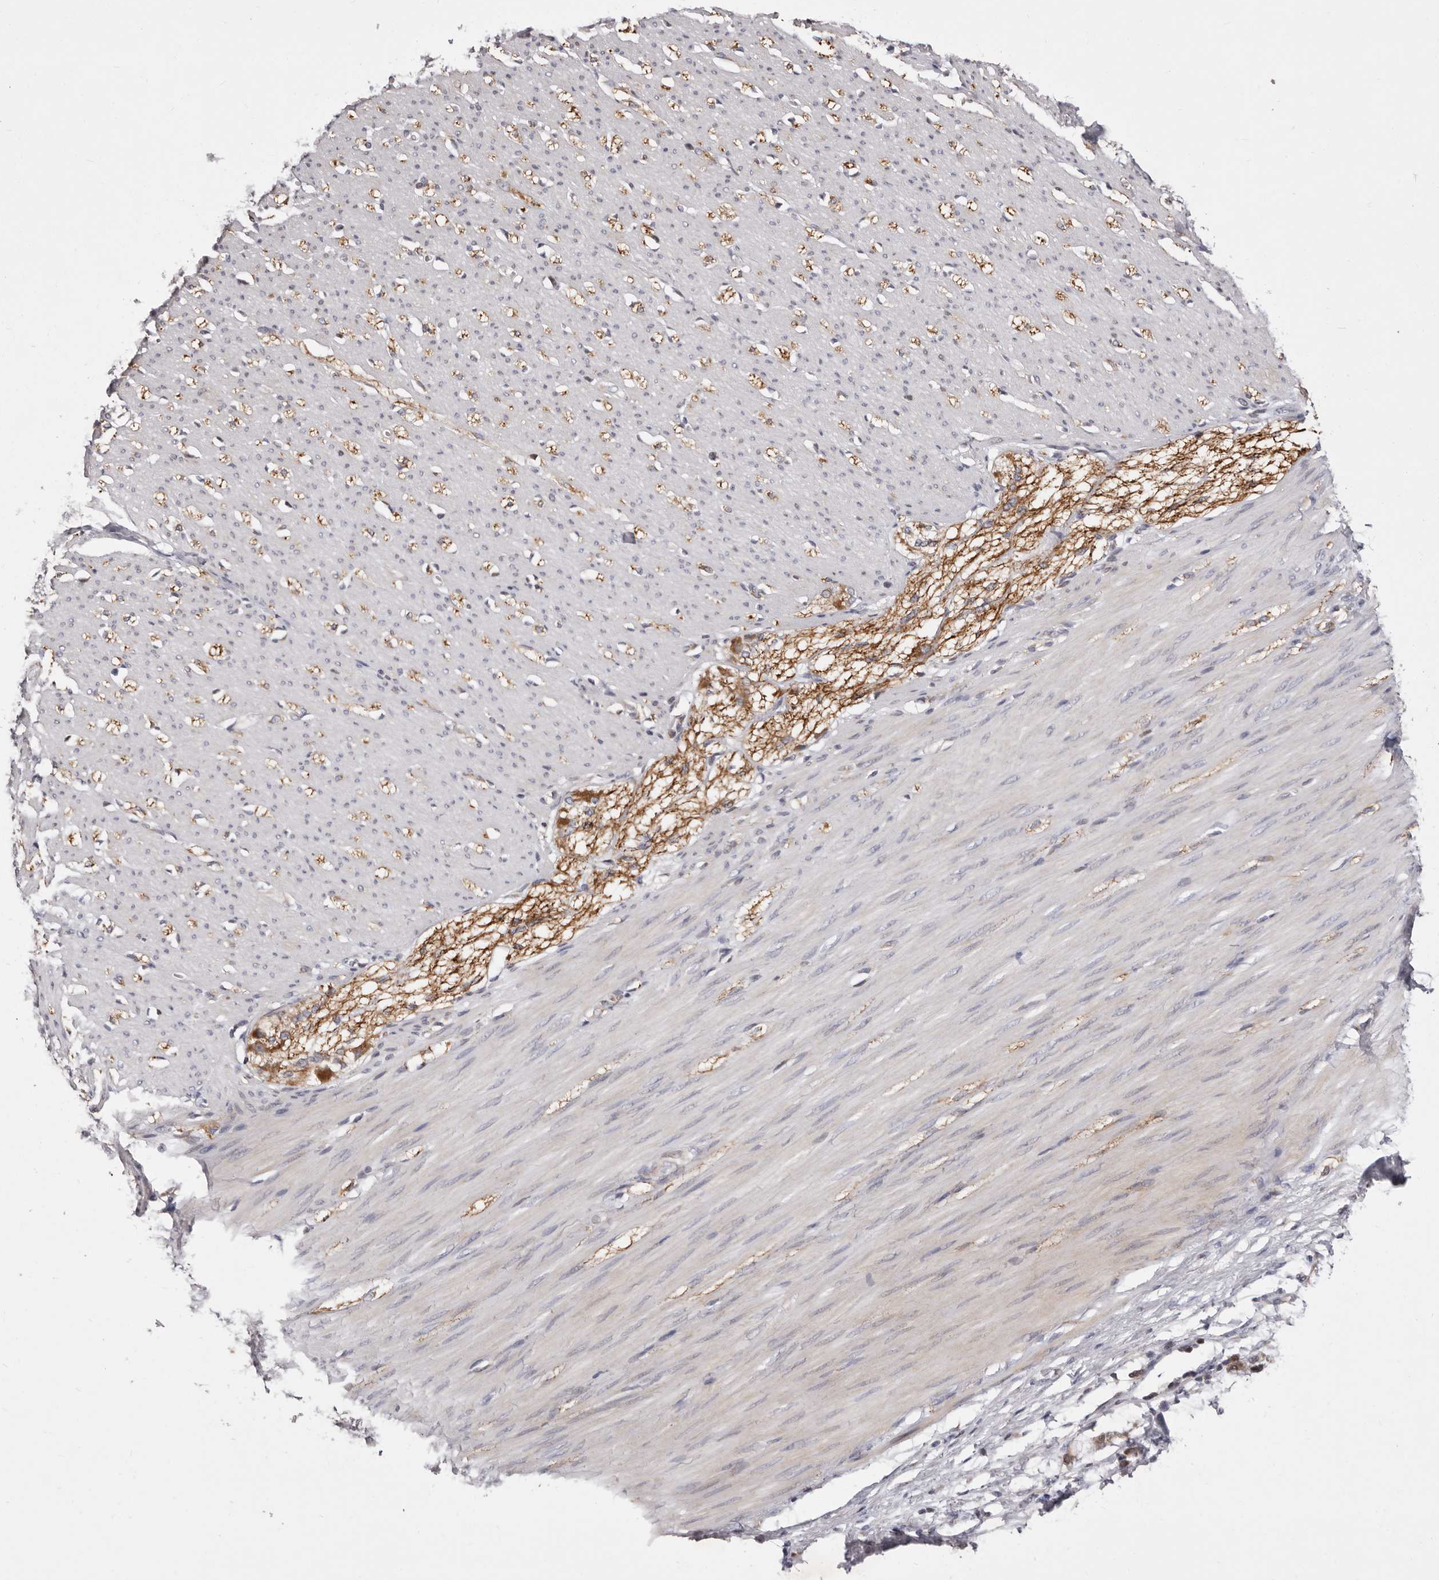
{"staining": {"intensity": "moderate", "quantity": "25%-75%", "location": "cytoplasmic/membranous"}, "tissue": "smooth muscle", "cell_type": "Smooth muscle cells", "image_type": "normal", "snomed": [{"axis": "morphology", "description": "Normal tissue, NOS"}, {"axis": "morphology", "description": "Adenocarcinoma, NOS"}, {"axis": "topography", "description": "Colon"}, {"axis": "topography", "description": "Peripheral nerve tissue"}], "caption": "Smooth muscle cells reveal moderate cytoplasmic/membranous positivity in about 25%-75% of cells in unremarkable smooth muscle. The staining is performed using DAB brown chromogen to label protein expression. The nuclei are counter-stained blue using hematoxylin.", "gene": "TIMM17B", "patient": {"sex": "male", "age": 14}}